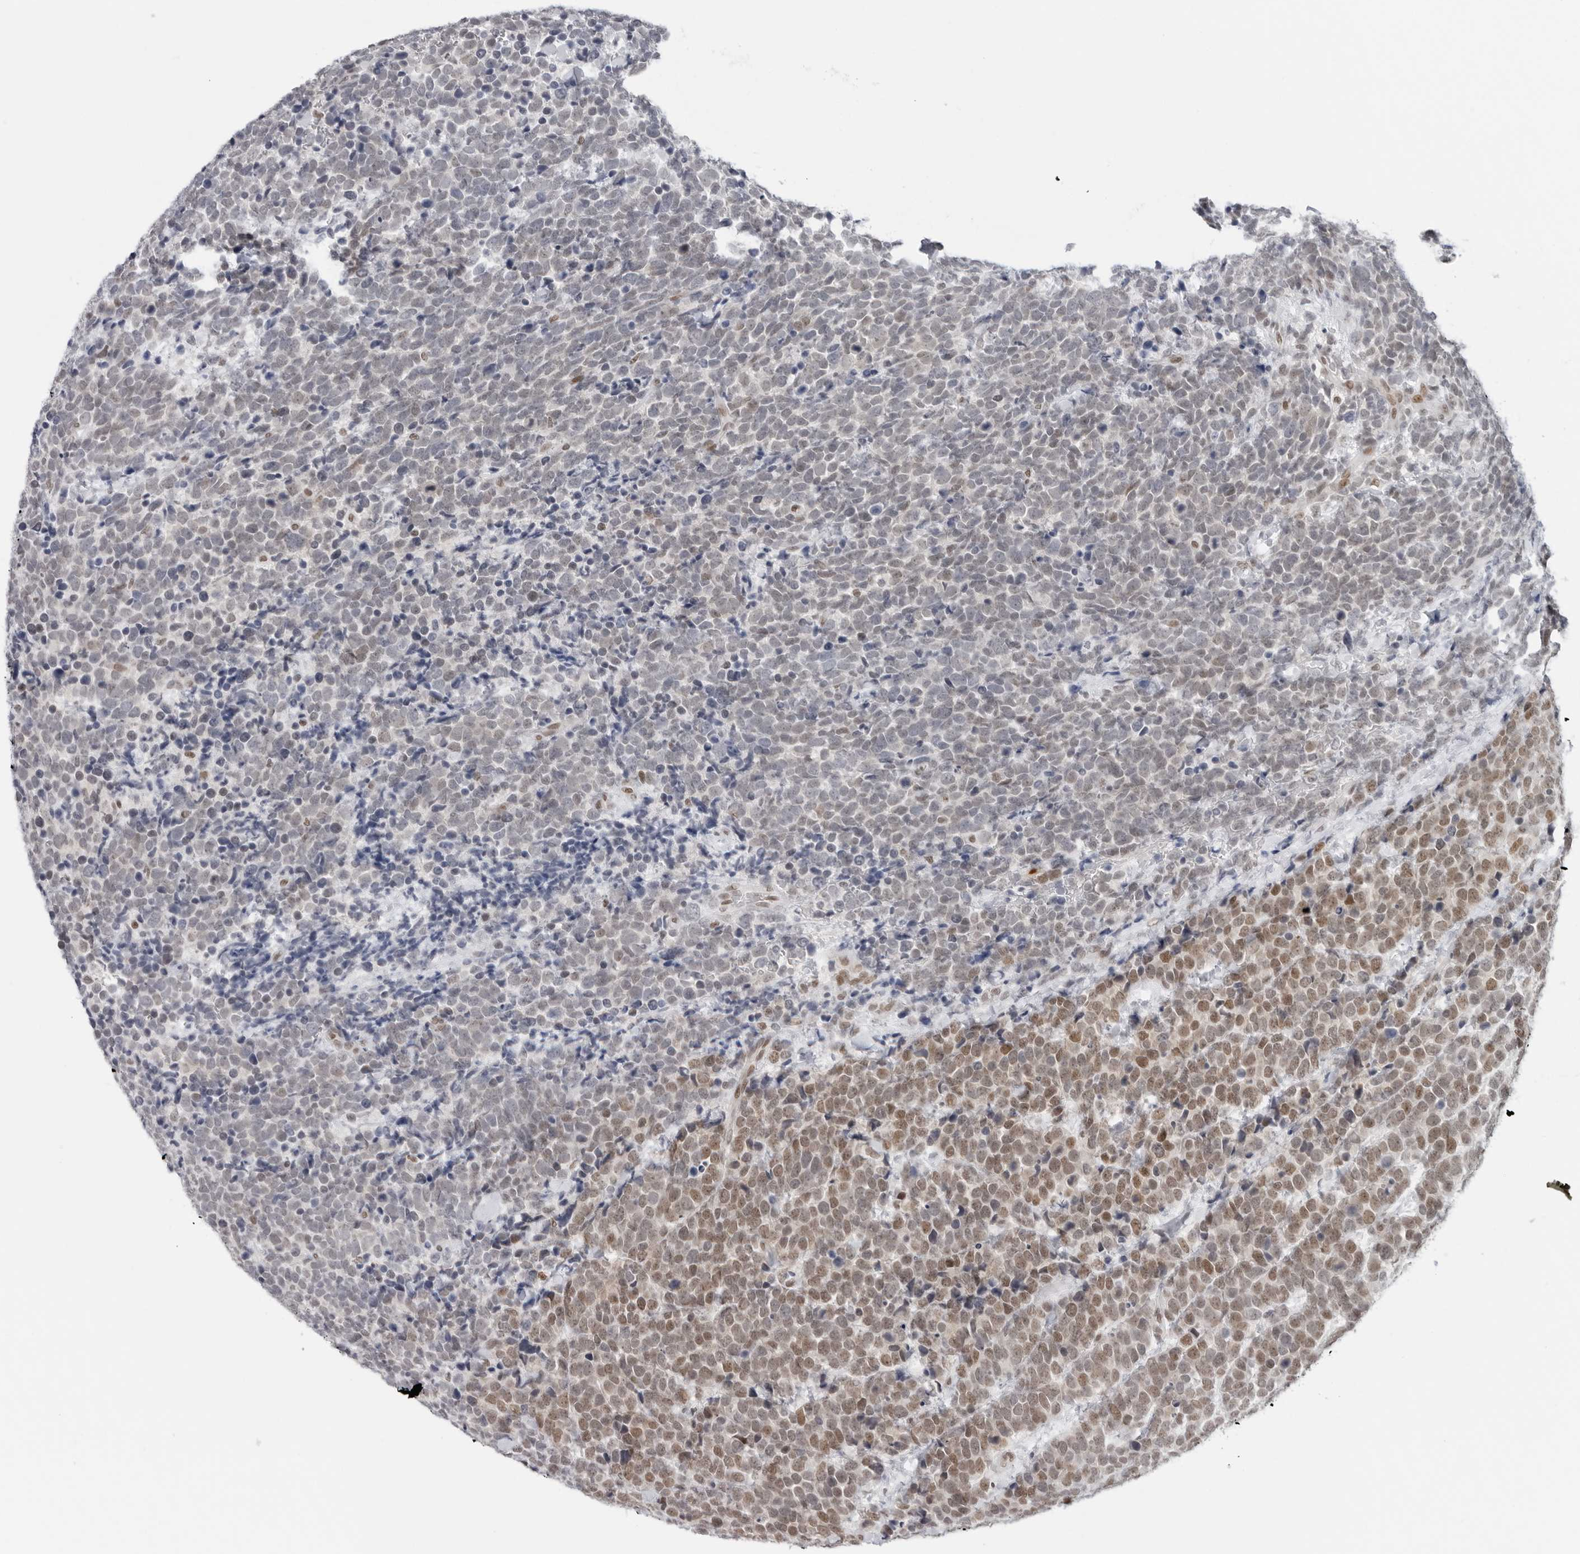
{"staining": {"intensity": "weak", "quantity": "25%-75%", "location": "nuclear"}, "tissue": "urothelial cancer", "cell_type": "Tumor cells", "image_type": "cancer", "snomed": [{"axis": "morphology", "description": "Urothelial carcinoma, High grade"}, {"axis": "topography", "description": "Urinary bladder"}], "caption": "Tumor cells show low levels of weak nuclear staining in approximately 25%-75% of cells in human urothelial cancer. The staining was performed using DAB to visualize the protein expression in brown, while the nuclei were stained in blue with hematoxylin (Magnification: 20x).", "gene": "FOXK2", "patient": {"sex": "female", "age": 82}}